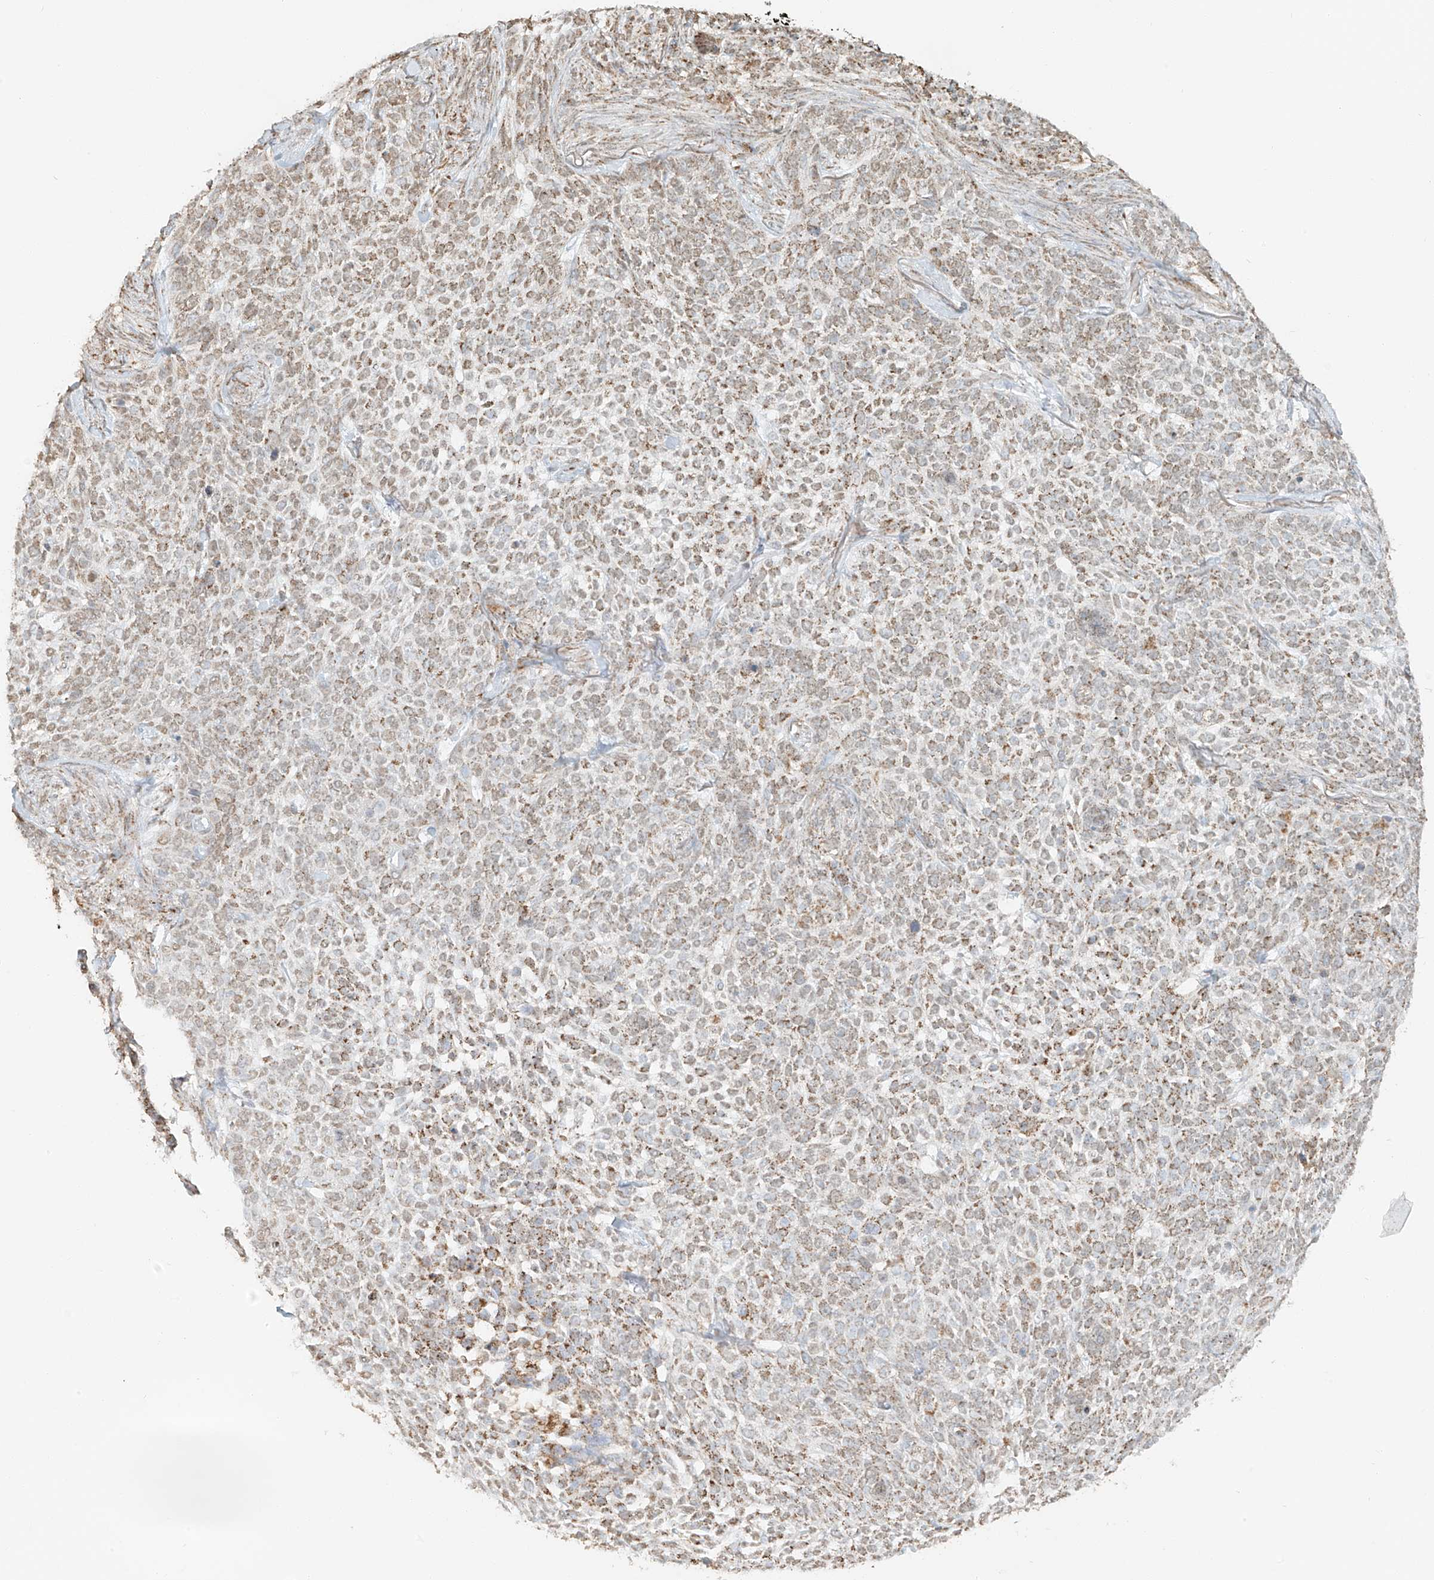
{"staining": {"intensity": "moderate", "quantity": "25%-75%", "location": "cytoplasmic/membranous"}, "tissue": "skin cancer", "cell_type": "Tumor cells", "image_type": "cancer", "snomed": [{"axis": "morphology", "description": "Basal cell carcinoma"}, {"axis": "topography", "description": "Skin"}], "caption": "A brown stain labels moderate cytoplasmic/membranous expression of a protein in skin cancer (basal cell carcinoma) tumor cells.", "gene": "MIPEP", "patient": {"sex": "female", "age": 64}}